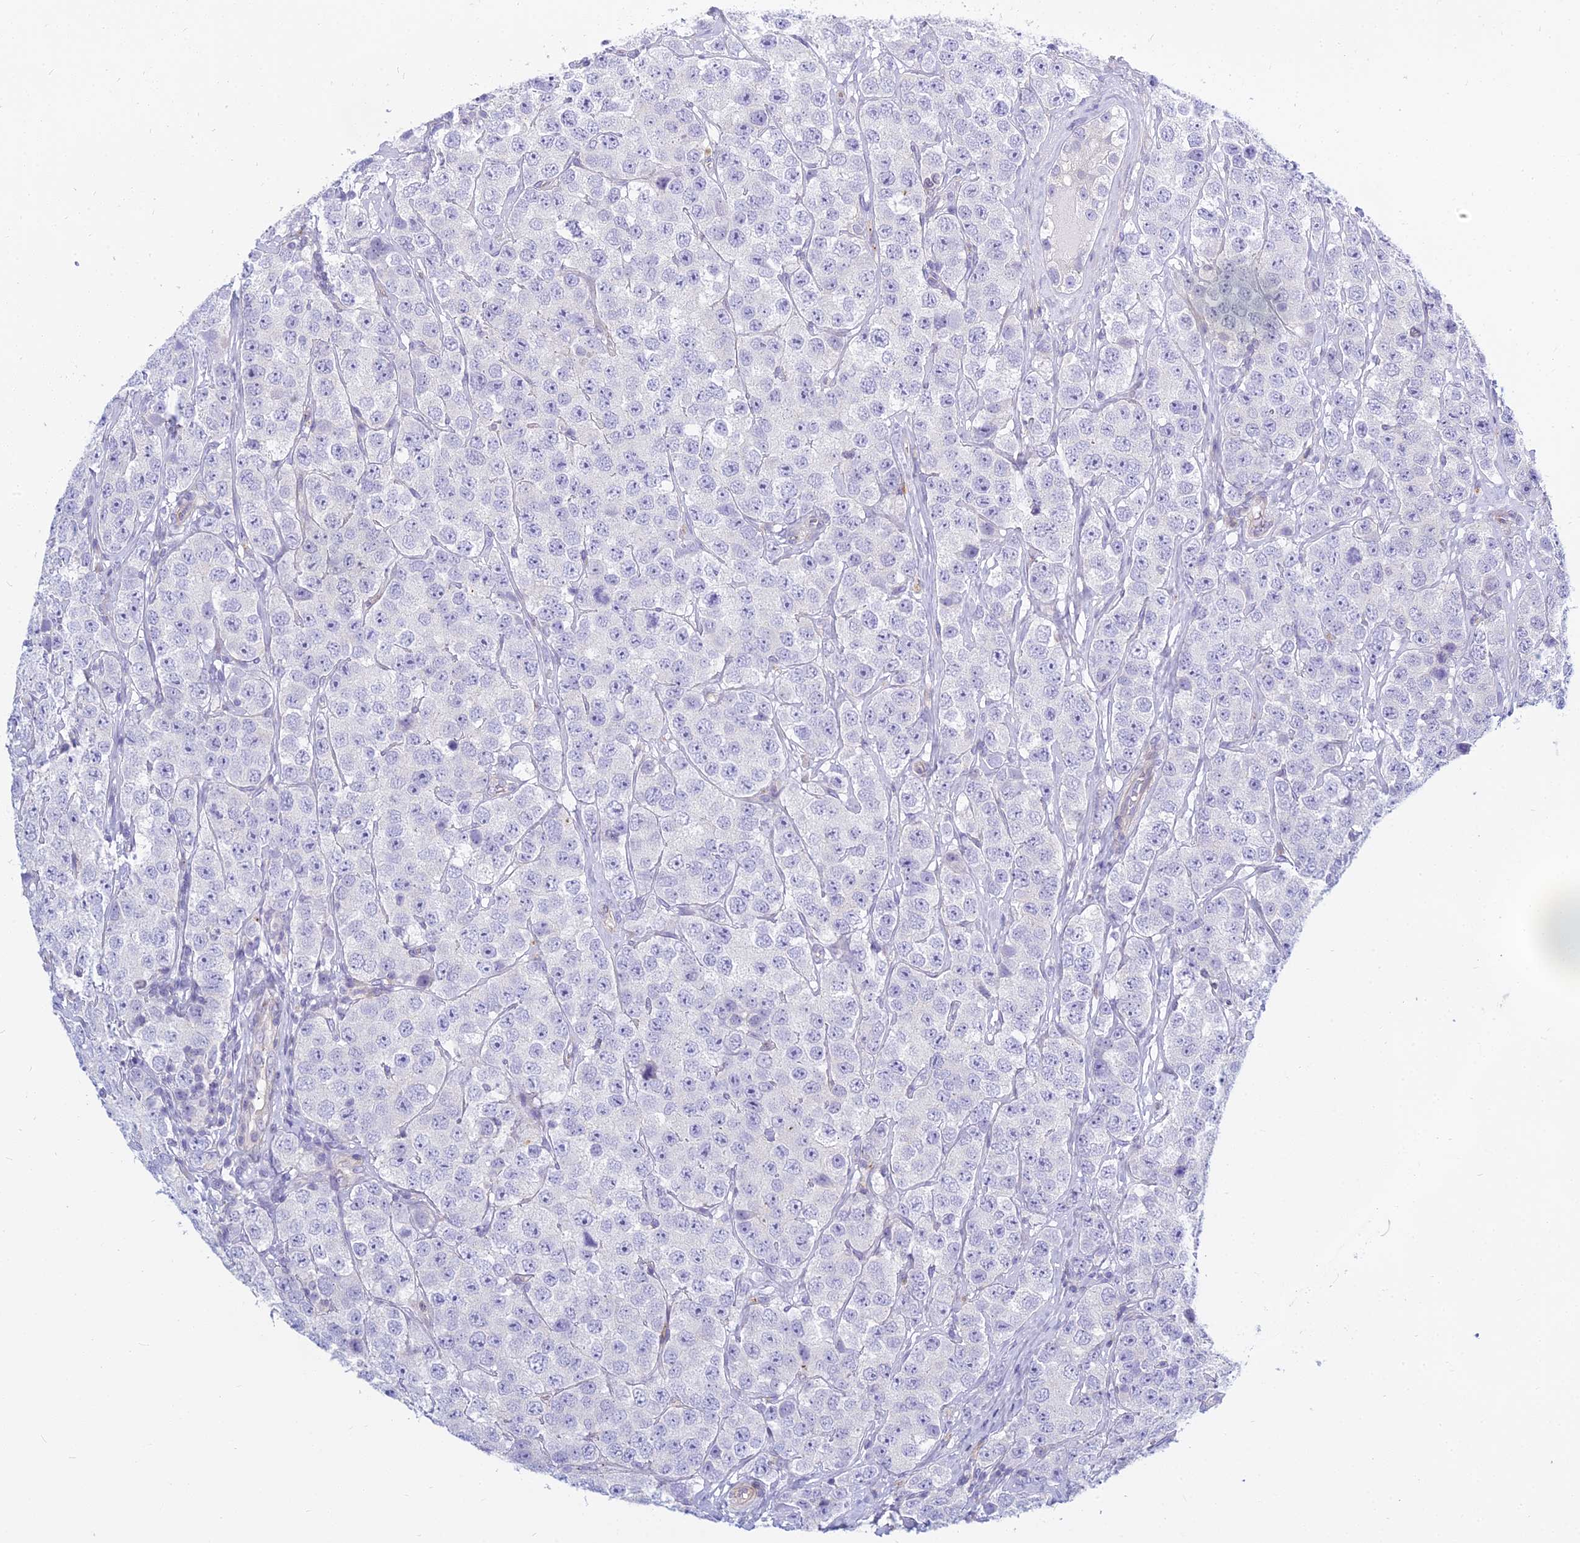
{"staining": {"intensity": "negative", "quantity": "none", "location": "none"}, "tissue": "testis cancer", "cell_type": "Tumor cells", "image_type": "cancer", "snomed": [{"axis": "morphology", "description": "Seminoma, NOS"}, {"axis": "topography", "description": "Testis"}], "caption": "This micrograph is of testis cancer stained with IHC to label a protein in brown with the nuclei are counter-stained blue. There is no positivity in tumor cells. (Stains: DAB immunohistochemistry (IHC) with hematoxylin counter stain, Microscopy: brightfield microscopy at high magnification).", "gene": "SMIM24", "patient": {"sex": "male", "age": 28}}